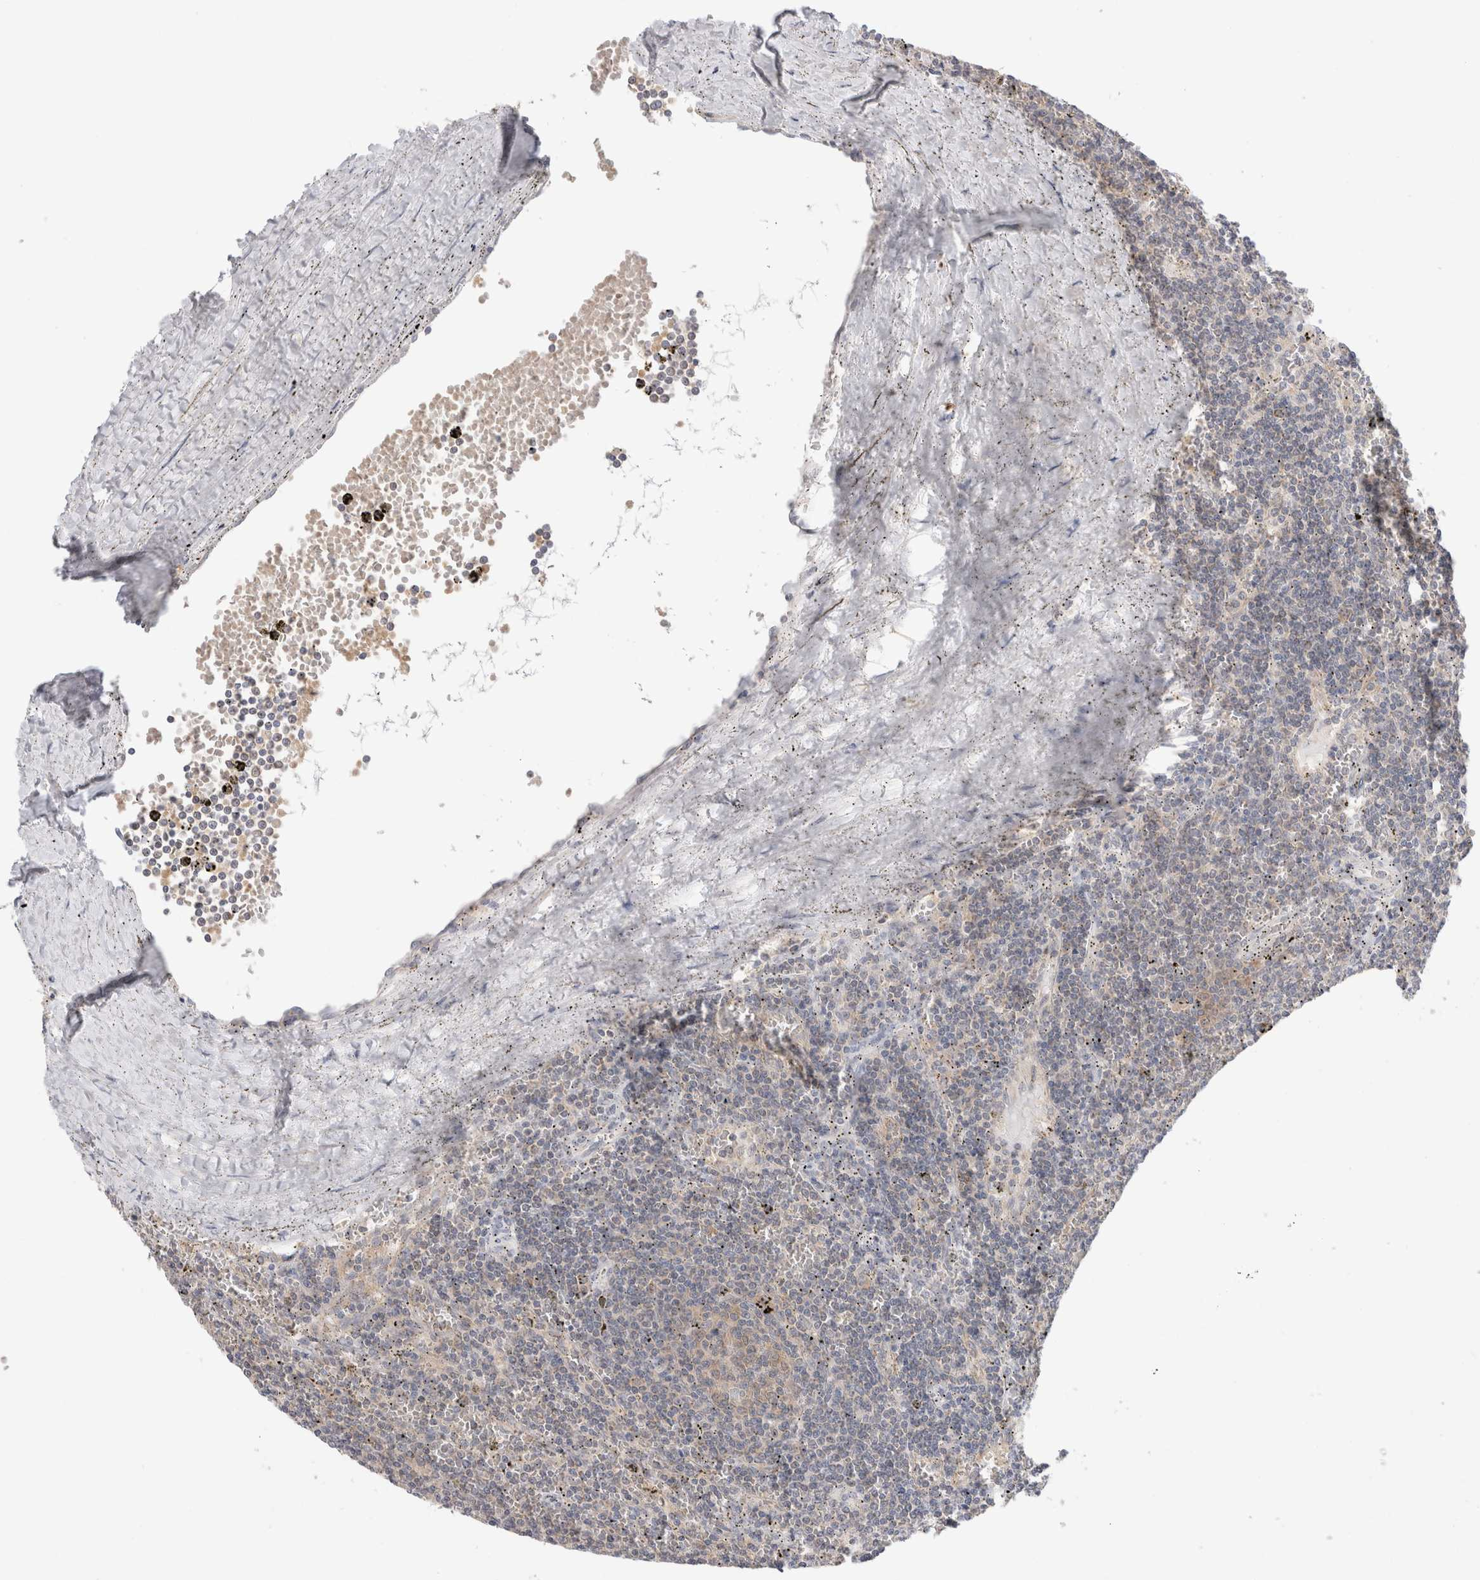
{"staining": {"intensity": "weak", "quantity": "<25%", "location": "cytoplasmic/membranous"}, "tissue": "lymphoma", "cell_type": "Tumor cells", "image_type": "cancer", "snomed": [{"axis": "morphology", "description": "Malignant lymphoma, non-Hodgkin's type, Low grade"}, {"axis": "topography", "description": "Spleen"}], "caption": "Human low-grade malignant lymphoma, non-Hodgkin's type stained for a protein using immunohistochemistry shows no expression in tumor cells.", "gene": "NDOR1", "patient": {"sex": "female", "age": 50}}